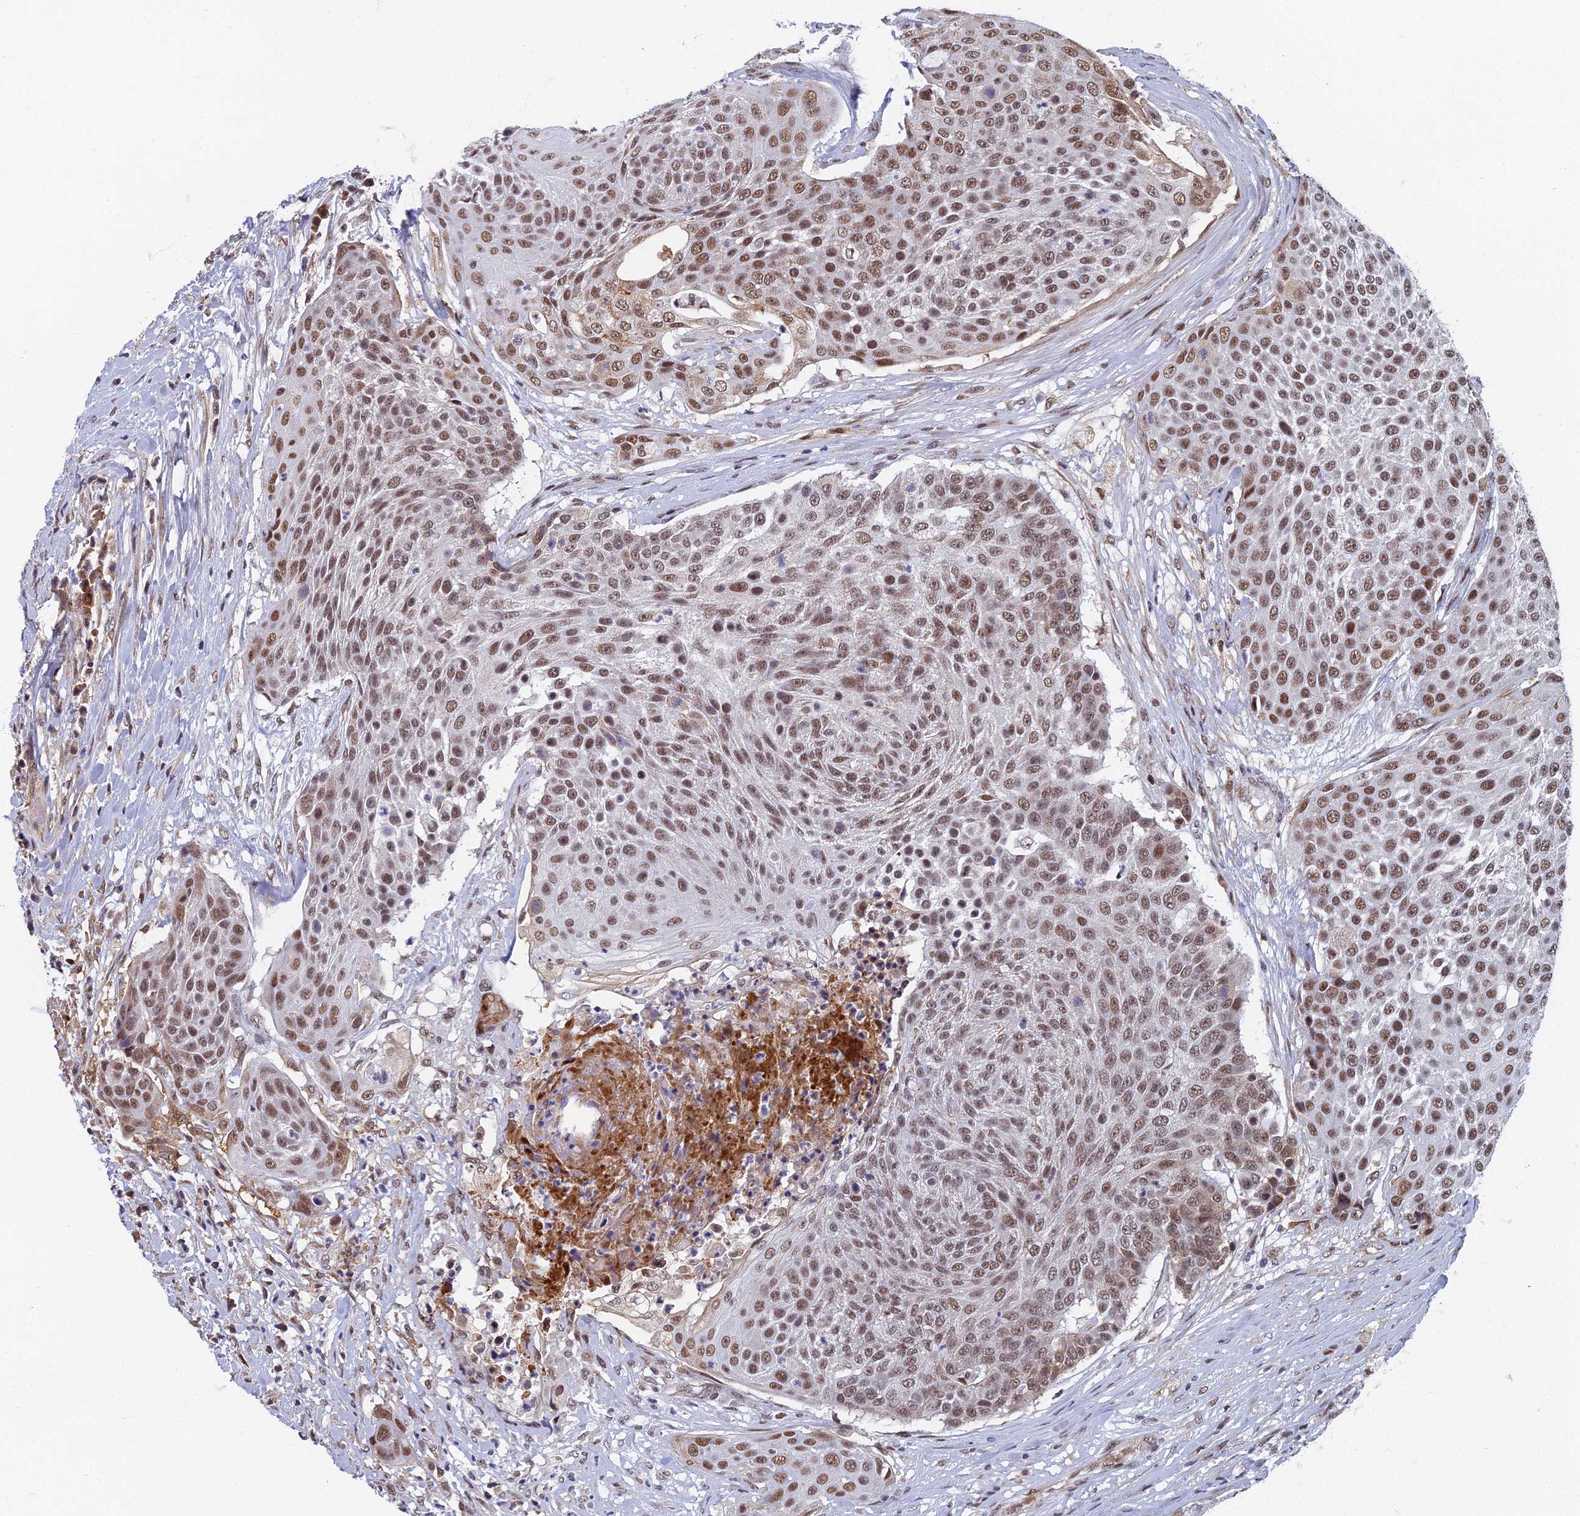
{"staining": {"intensity": "moderate", "quantity": ">75%", "location": "nuclear"}, "tissue": "urothelial cancer", "cell_type": "Tumor cells", "image_type": "cancer", "snomed": [{"axis": "morphology", "description": "Urothelial carcinoma, High grade"}, {"axis": "topography", "description": "Urinary bladder"}], "caption": "Moderate nuclear positivity is identified in approximately >75% of tumor cells in urothelial cancer. (IHC, brightfield microscopy, high magnification).", "gene": "TAF13", "patient": {"sex": "female", "age": 63}}